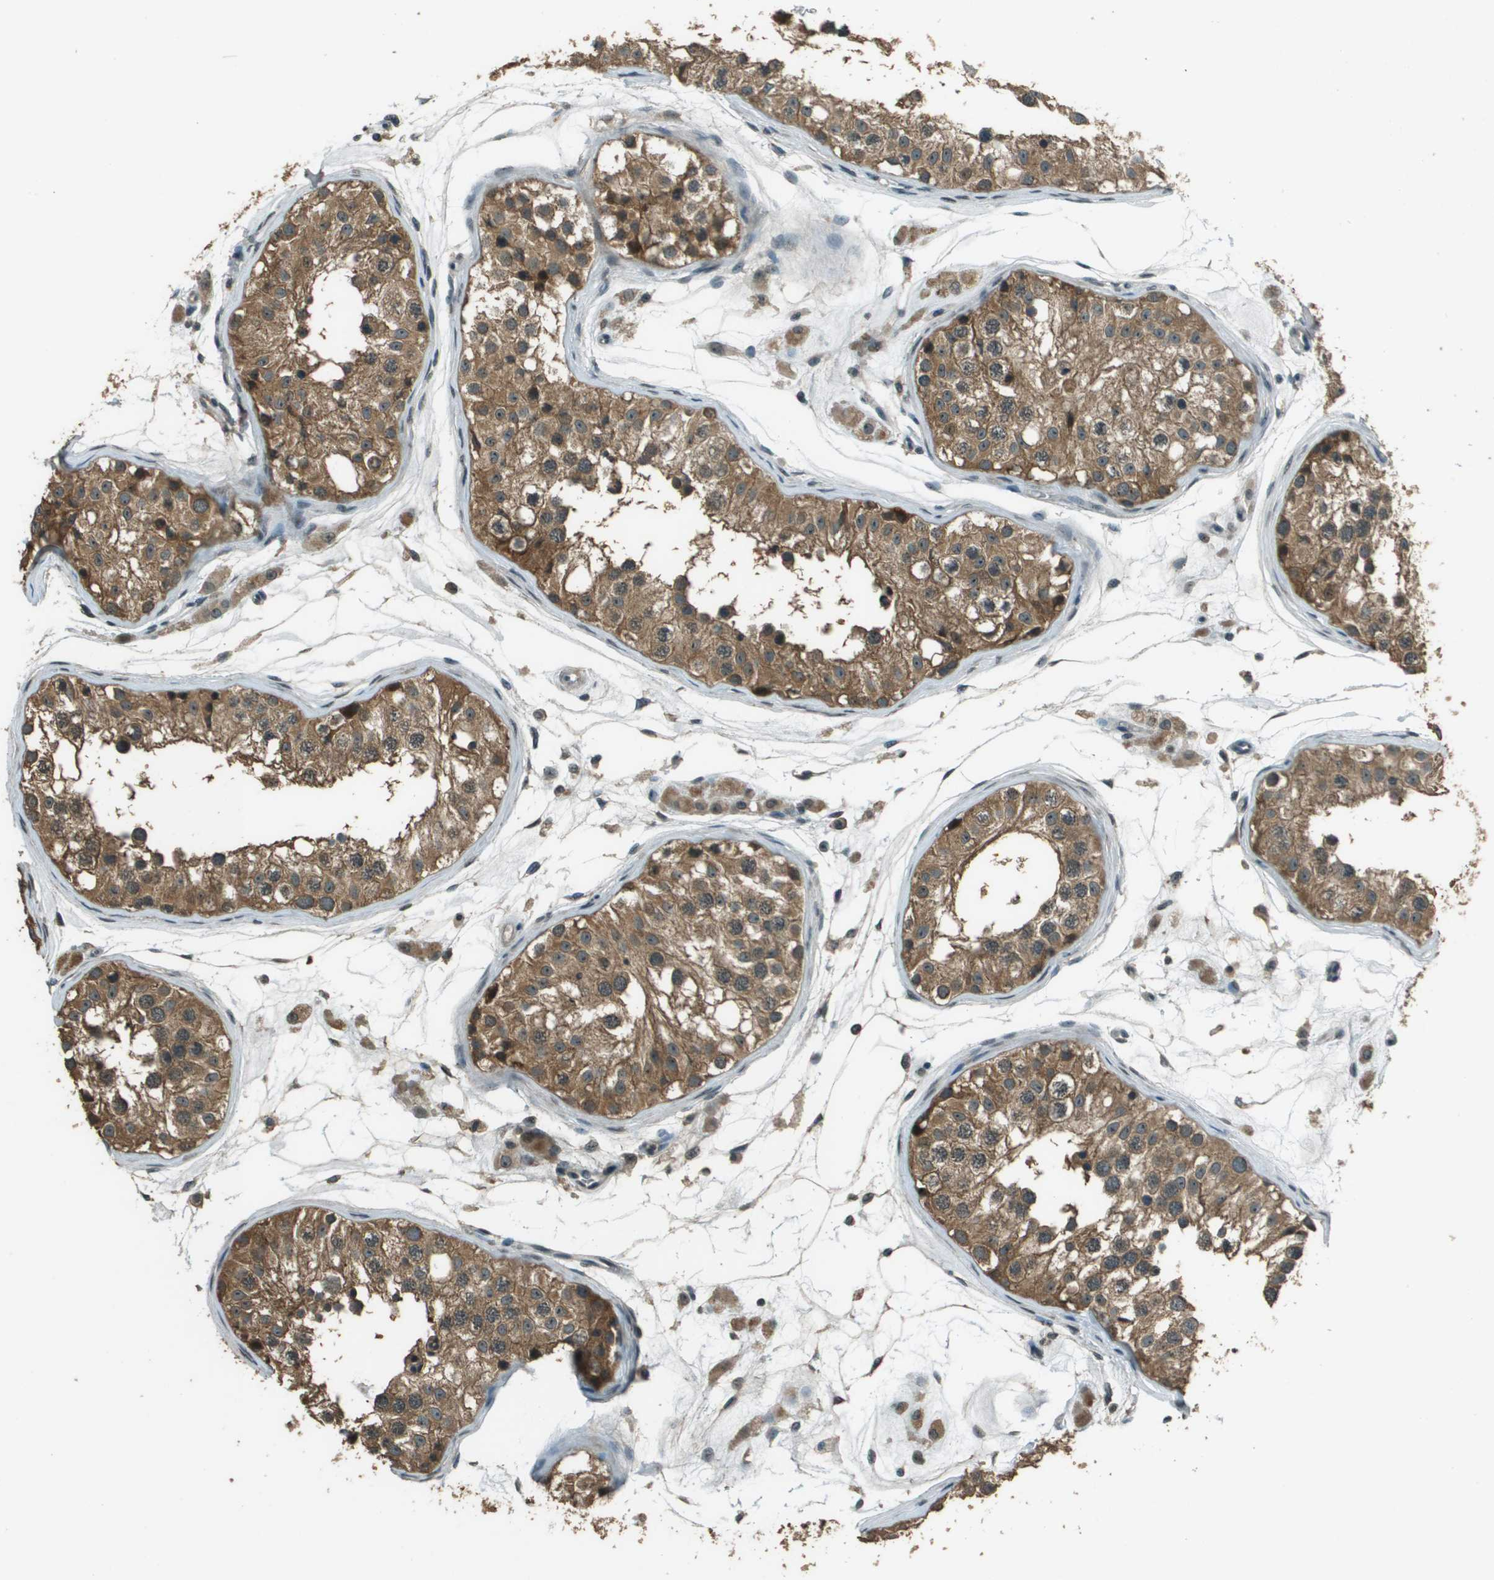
{"staining": {"intensity": "moderate", "quantity": ">75%", "location": "cytoplasmic/membranous"}, "tissue": "testis", "cell_type": "Cells in seminiferous ducts", "image_type": "normal", "snomed": [{"axis": "morphology", "description": "Normal tissue, NOS"}, {"axis": "morphology", "description": "Adenocarcinoma, metastatic, NOS"}, {"axis": "topography", "description": "Testis"}], "caption": "This micrograph reveals immunohistochemistry (IHC) staining of benign testis, with medium moderate cytoplasmic/membranous staining in about >75% of cells in seminiferous ducts.", "gene": "SDC3", "patient": {"sex": "male", "age": 26}}